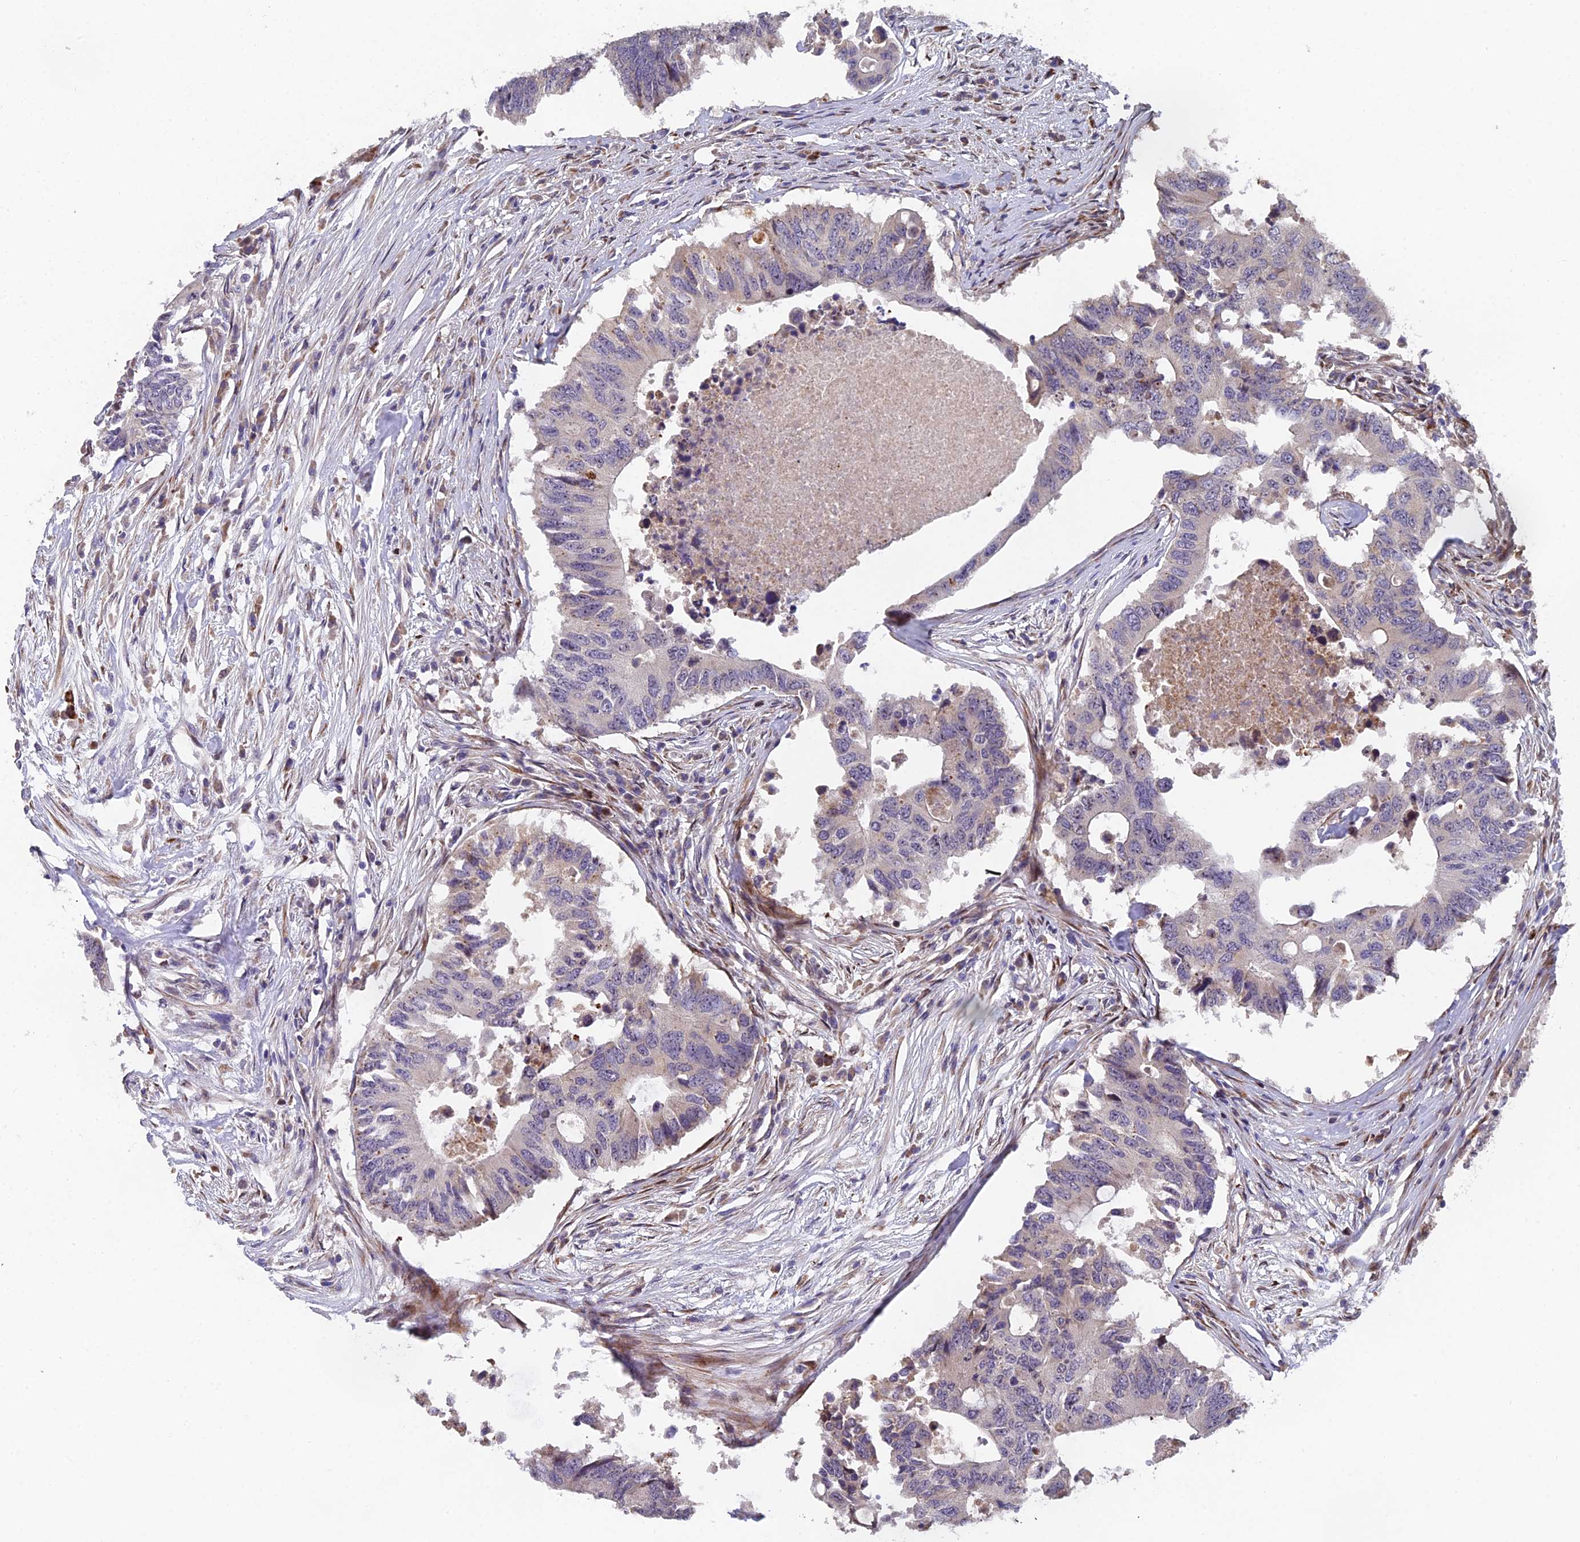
{"staining": {"intensity": "weak", "quantity": "<25%", "location": "cytoplasmic/membranous"}, "tissue": "colorectal cancer", "cell_type": "Tumor cells", "image_type": "cancer", "snomed": [{"axis": "morphology", "description": "Adenocarcinoma, NOS"}, {"axis": "topography", "description": "Colon"}], "caption": "Immunohistochemistry of human colorectal cancer (adenocarcinoma) reveals no positivity in tumor cells.", "gene": "RAB28", "patient": {"sex": "male", "age": 71}}